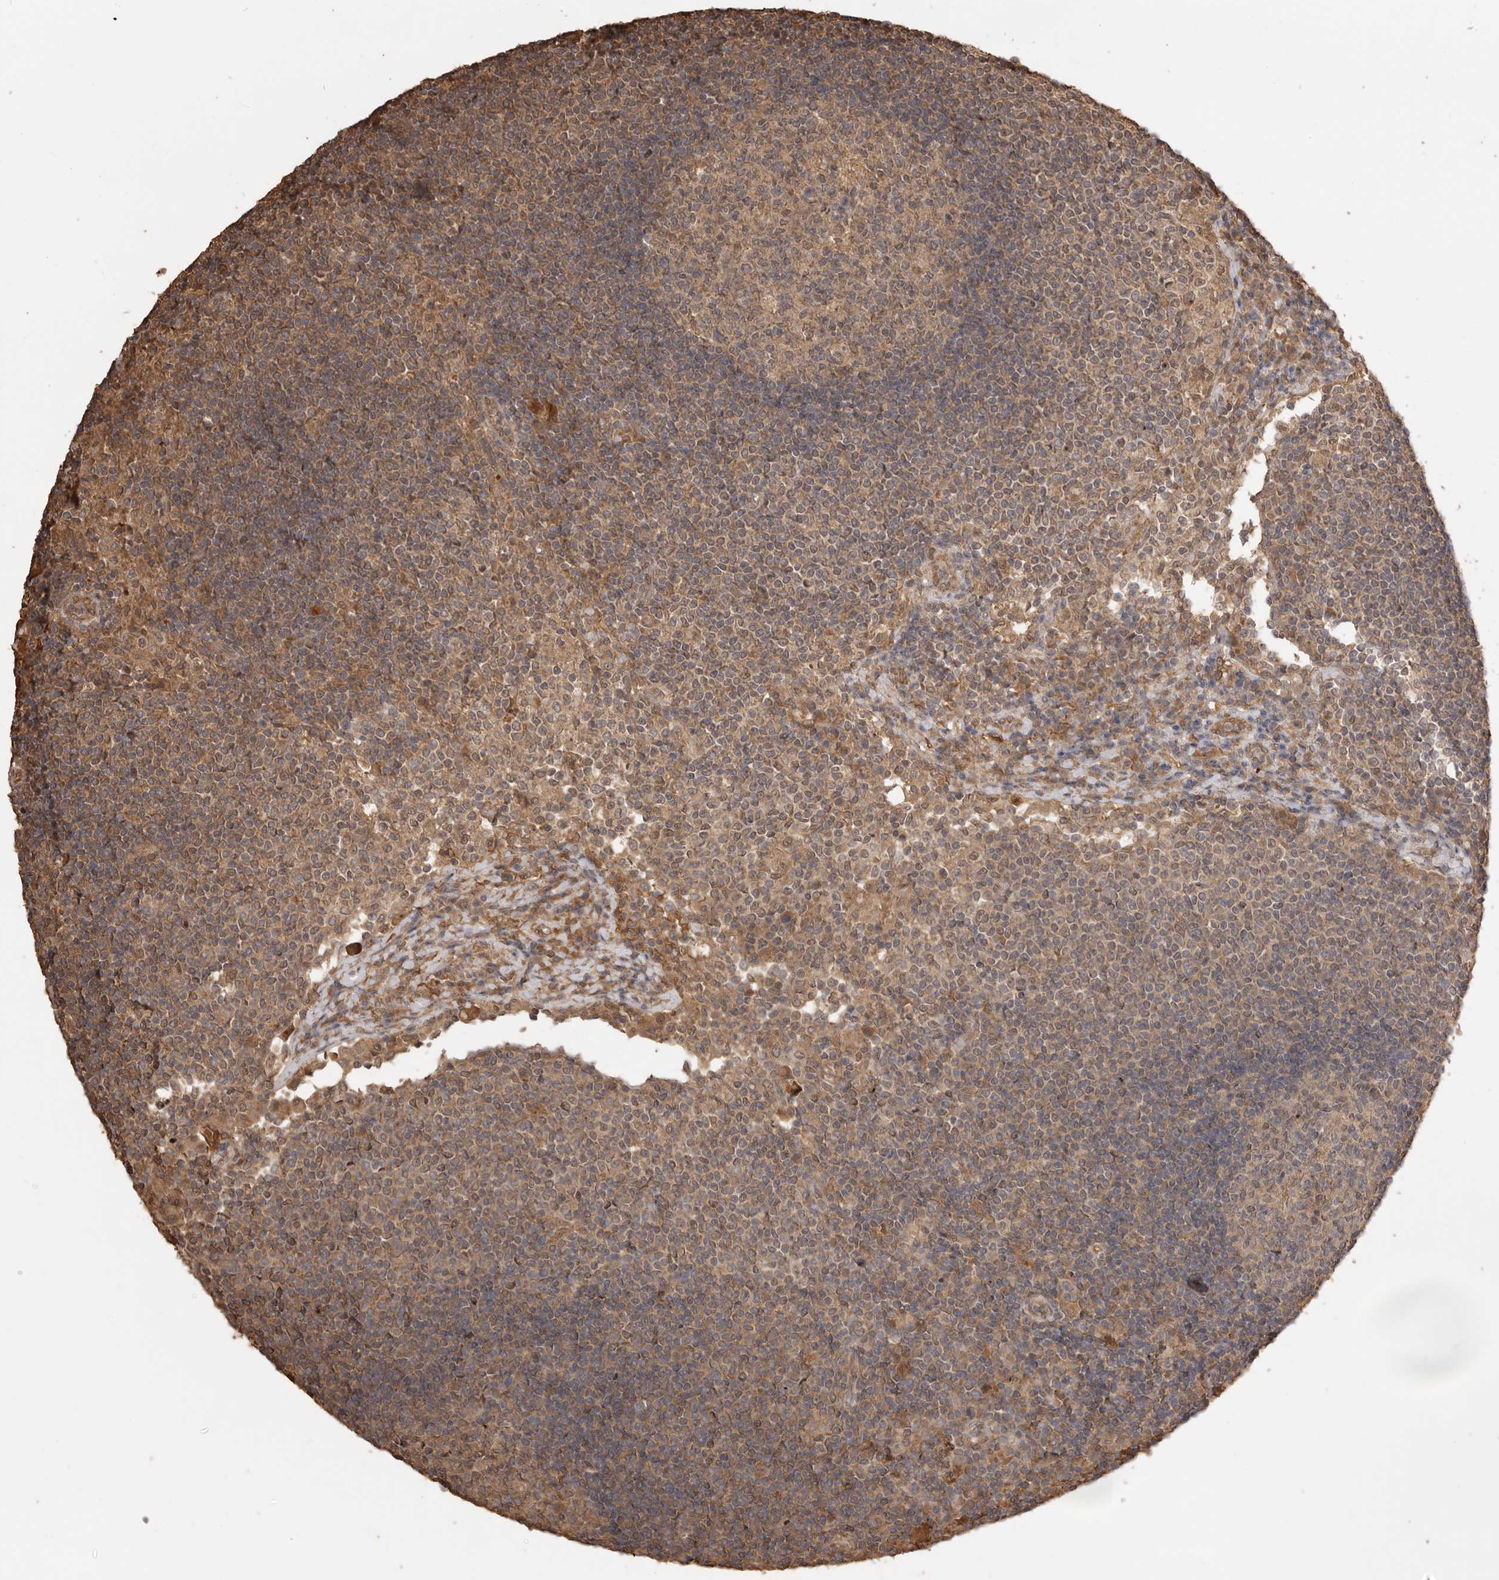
{"staining": {"intensity": "weak", "quantity": ">75%", "location": "cytoplasmic/membranous,nuclear"}, "tissue": "lymph node", "cell_type": "Germinal center cells", "image_type": "normal", "snomed": [{"axis": "morphology", "description": "Normal tissue, NOS"}, {"axis": "topography", "description": "Lymph node"}], "caption": "Lymph node stained with DAB (3,3'-diaminobenzidine) IHC exhibits low levels of weak cytoplasmic/membranous,nuclear staining in approximately >75% of germinal center cells.", "gene": "JAG2", "patient": {"sex": "female", "age": 53}}